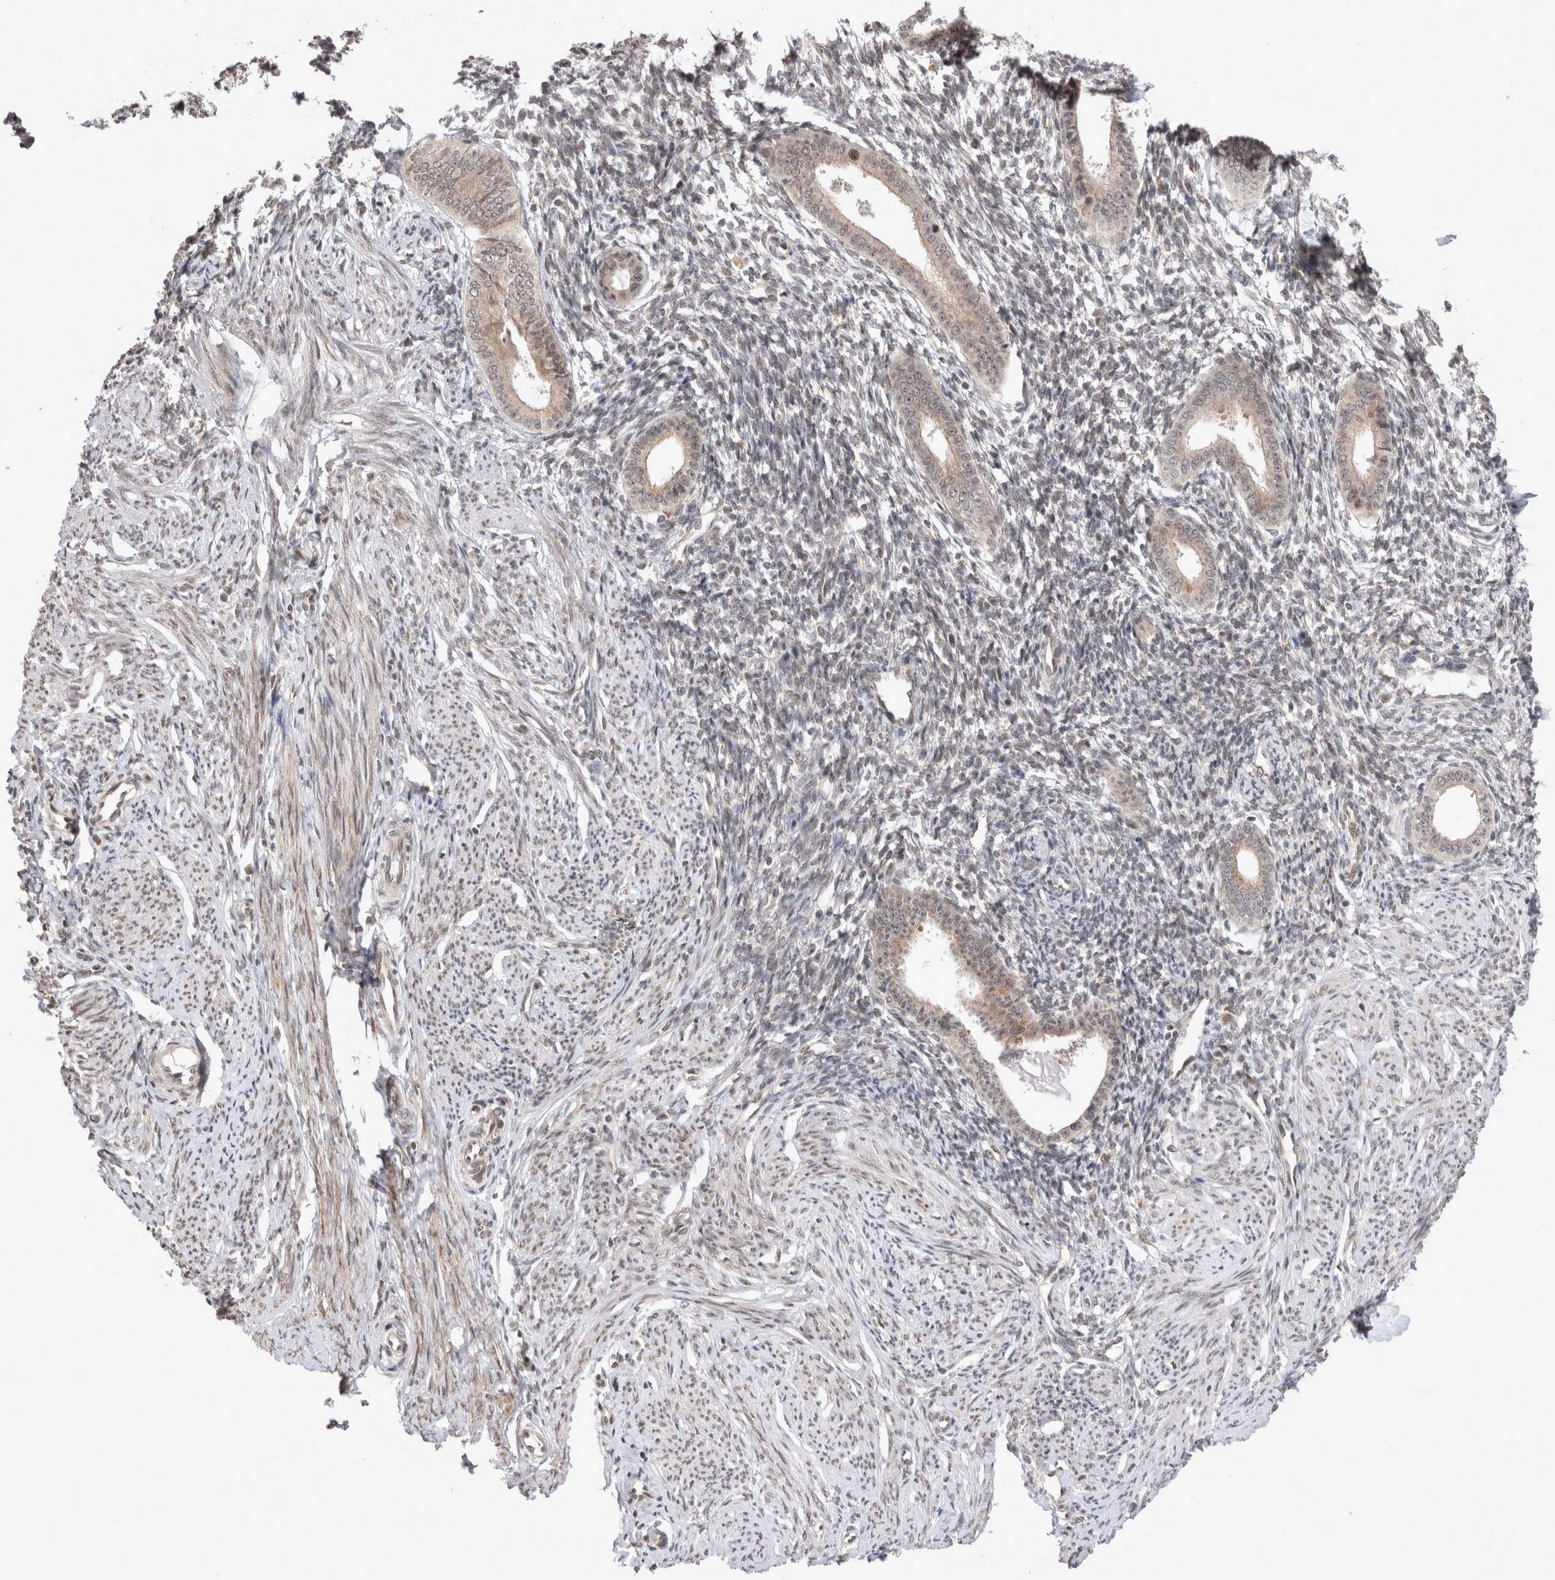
{"staining": {"intensity": "weak", "quantity": "25%-75%", "location": "nuclear"}, "tissue": "endometrium", "cell_type": "Cells in endometrial stroma", "image_type": "normal", "snomed": [{"axis": "morphology", "description": "Normal tissue, NOS"}, {"axis": "topography", "description": "Endometrium"}], "caption": "A low amount of weak nuclear positivity is appreciated in about 25%-75% of cells in endometrial stroma in benign endometrium.", "gene": "TMEM65", "patient": {"sex": "female", "age": 56}}